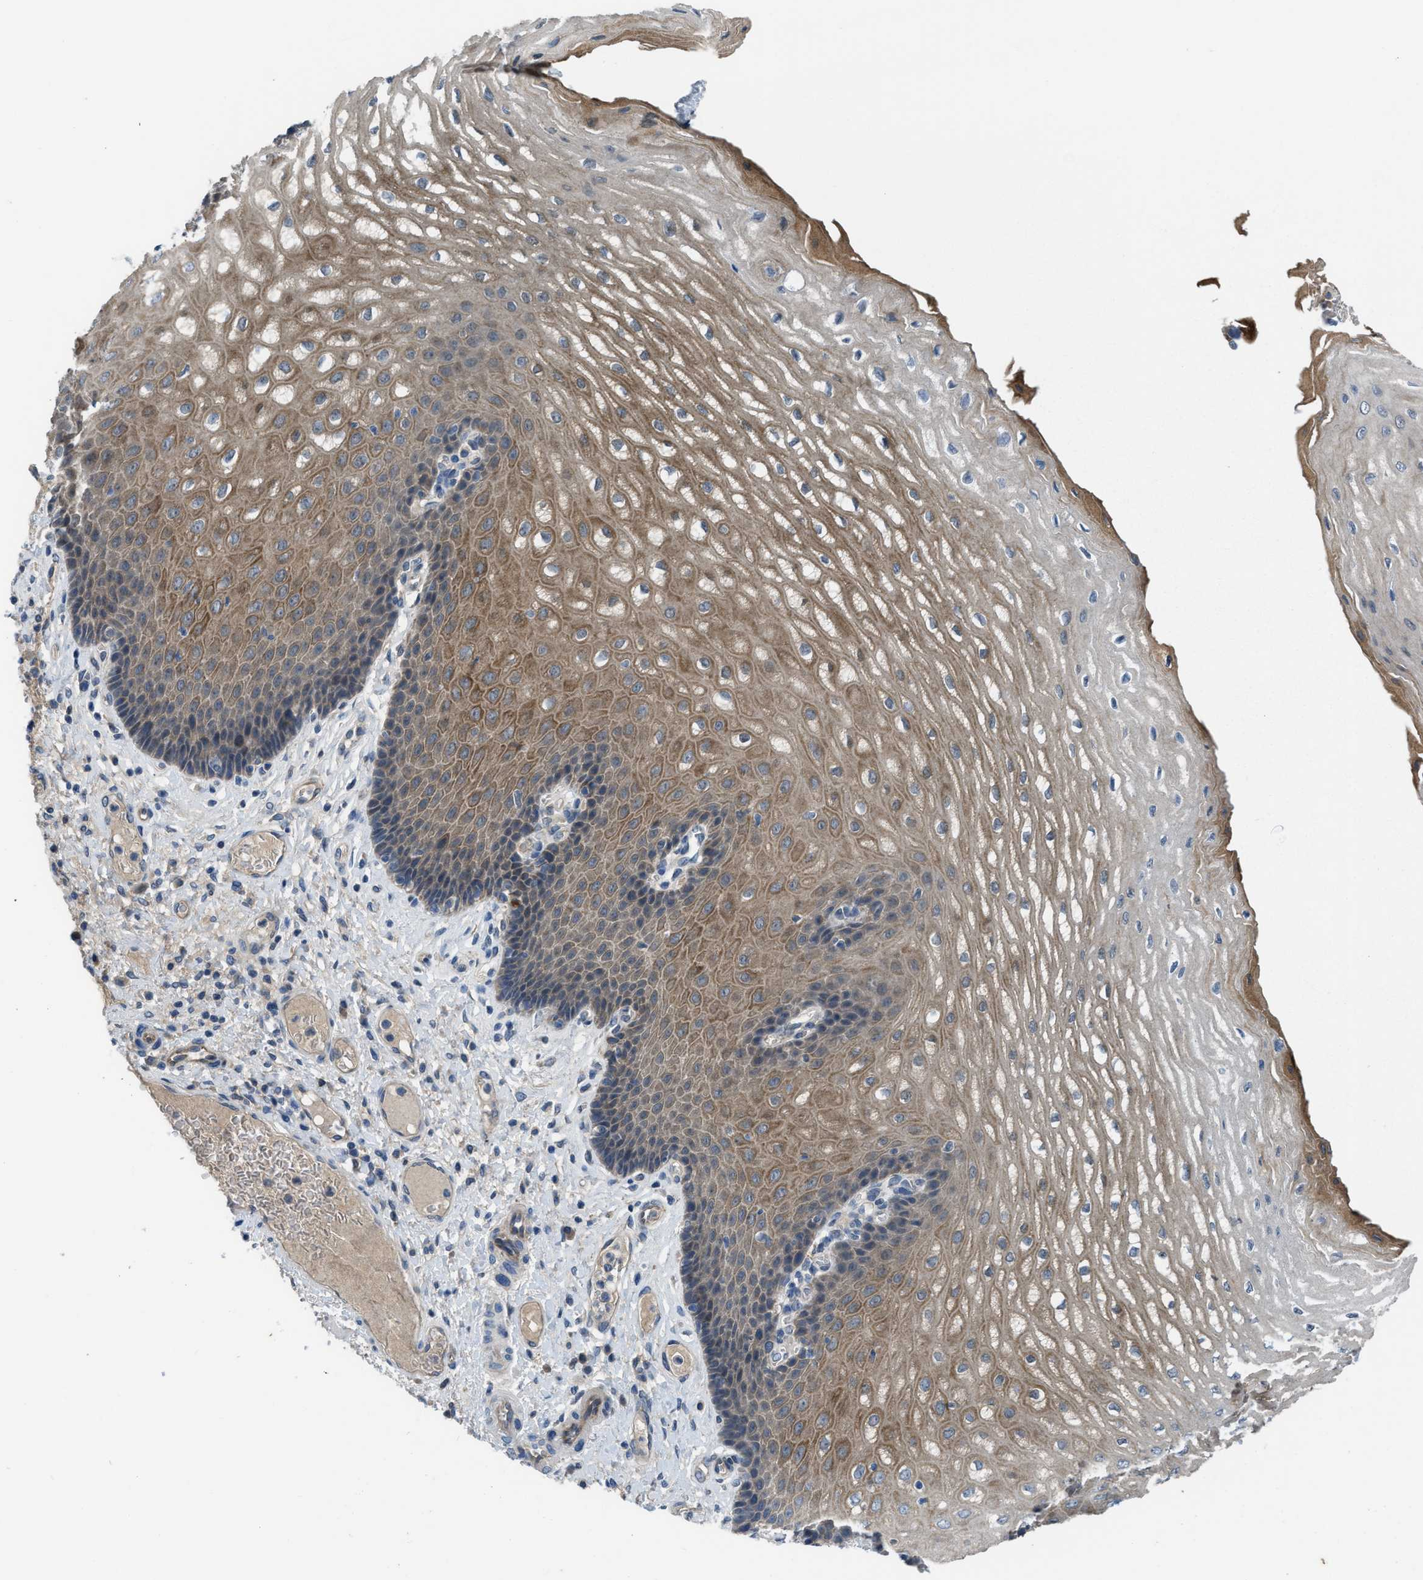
{"staining": {"intensity": "moderate", "quantity": ">75%", "location": "cytoplasmic/membranous"}, "tissue": "esophagus", "cell_type": "Squamous epithelial cells", "image_type": "normal", "snomed": [{"axis": "morphology", "description": "Normal tissue, NOS"}, {"axis": "topography", "description": "Esophagus"}], "caption": "Immunohistochemical staining of normal esophagus reveals moderate cytoplasmic/membranous protein expression in about >75% of squamous epithelial cells. Using DAB (3,3'-diaminobenzidine) (brown) and hematoxylin (blue) stains, captured at high magnification using brightfield microscopy.", "gene": "BAZ2B", "patient": {"sex": "male", "age": 54}}